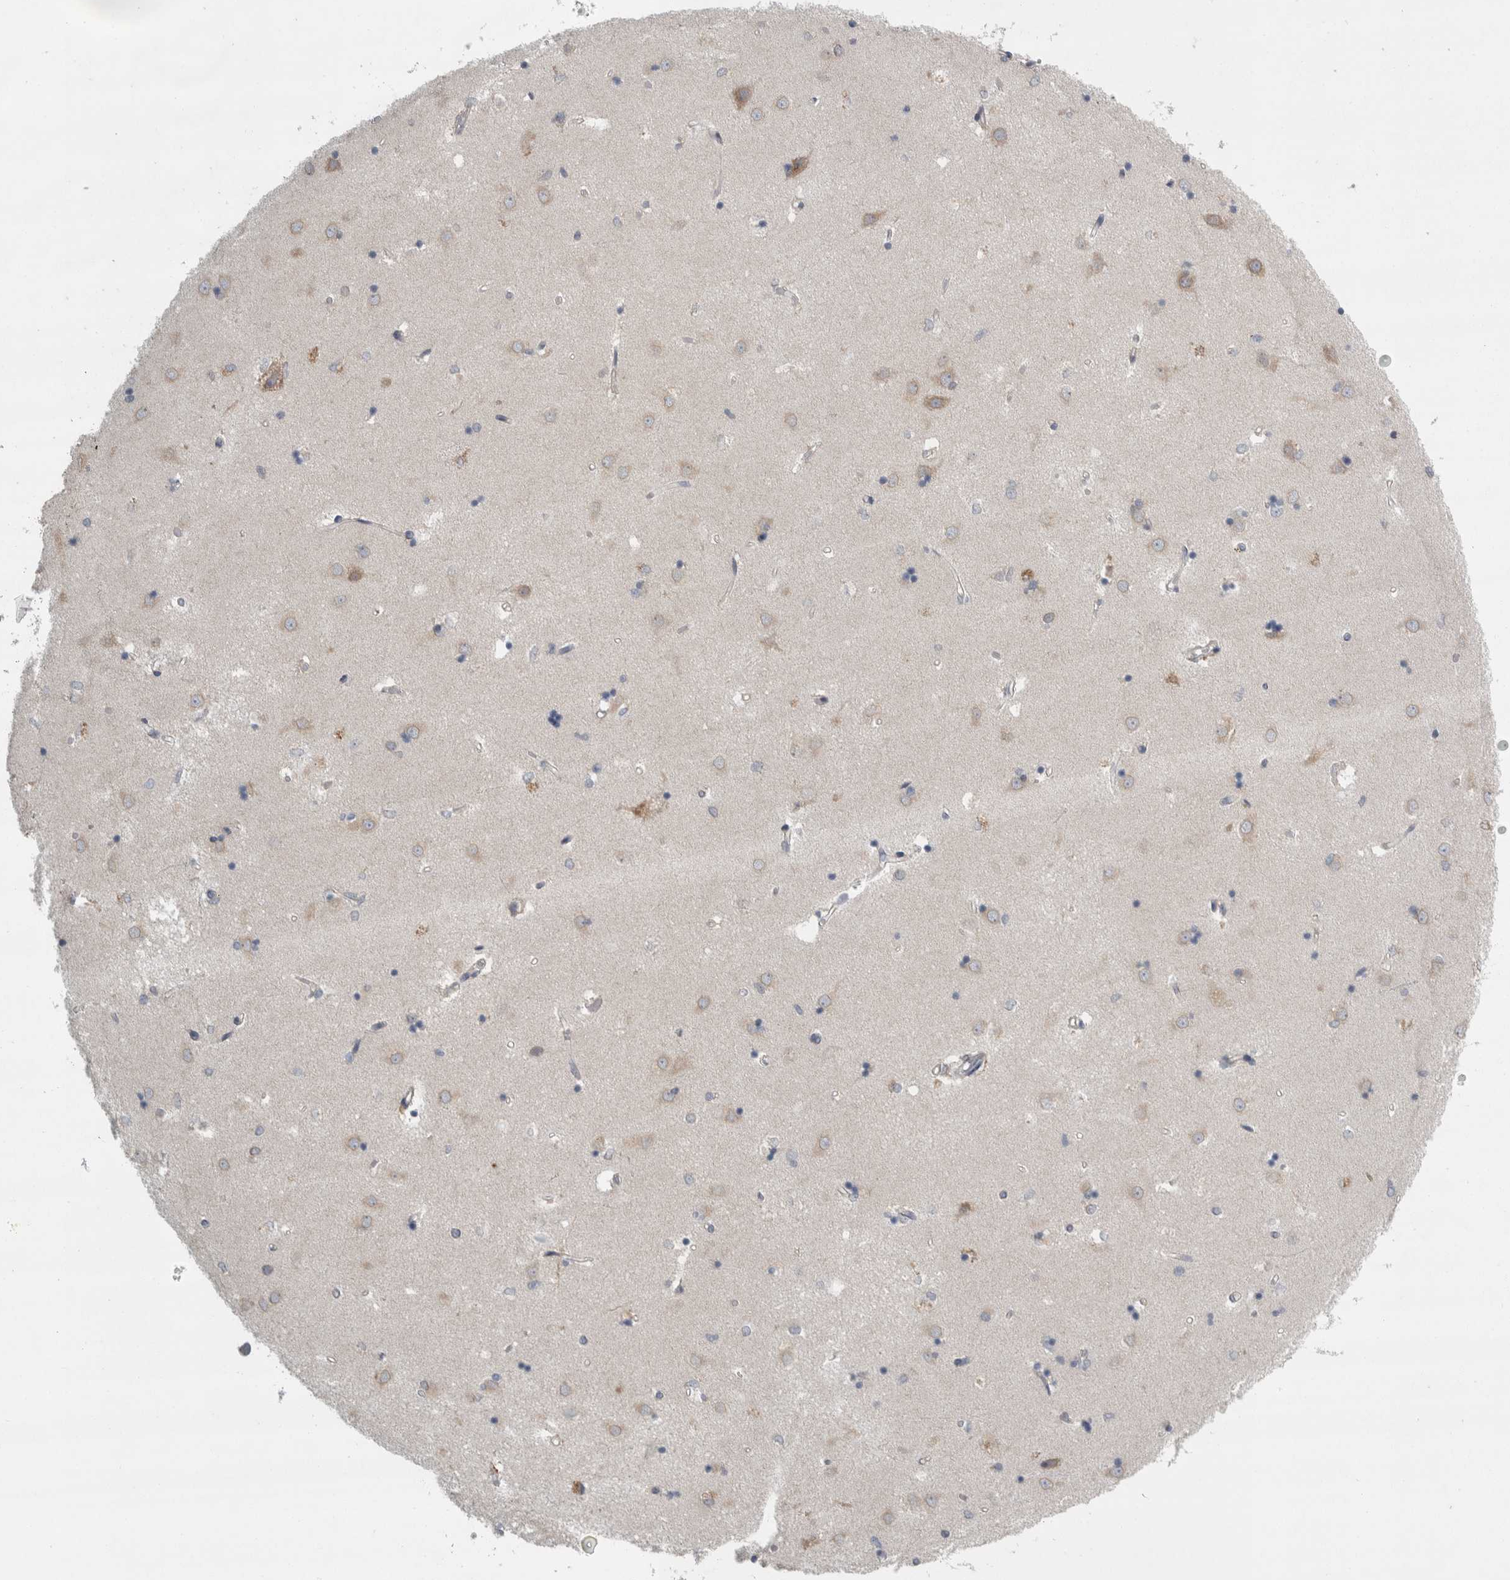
{"staining": {"intensity": "weak", "quantity": "<25%", "location": "cytoplasmic/membranous"}, "tissue": "caudate", "cell_type": "Glial cells", "image_type": "normal", "snomed": [{"axis": "morphology", "description": "Normal tissue, NOS"}, {"axis": "topography", "description": "Lateral ventricle wall"}], "caption": "This photomicrograph is of unremarkable caudate stained with immunohistochemistry to label a protein in brown with the nuclei are counter-stained blue. There is no positivity in glial cells.", "gene": "SIGMAR1", "patient": {"sex": "male", "age": 45}}